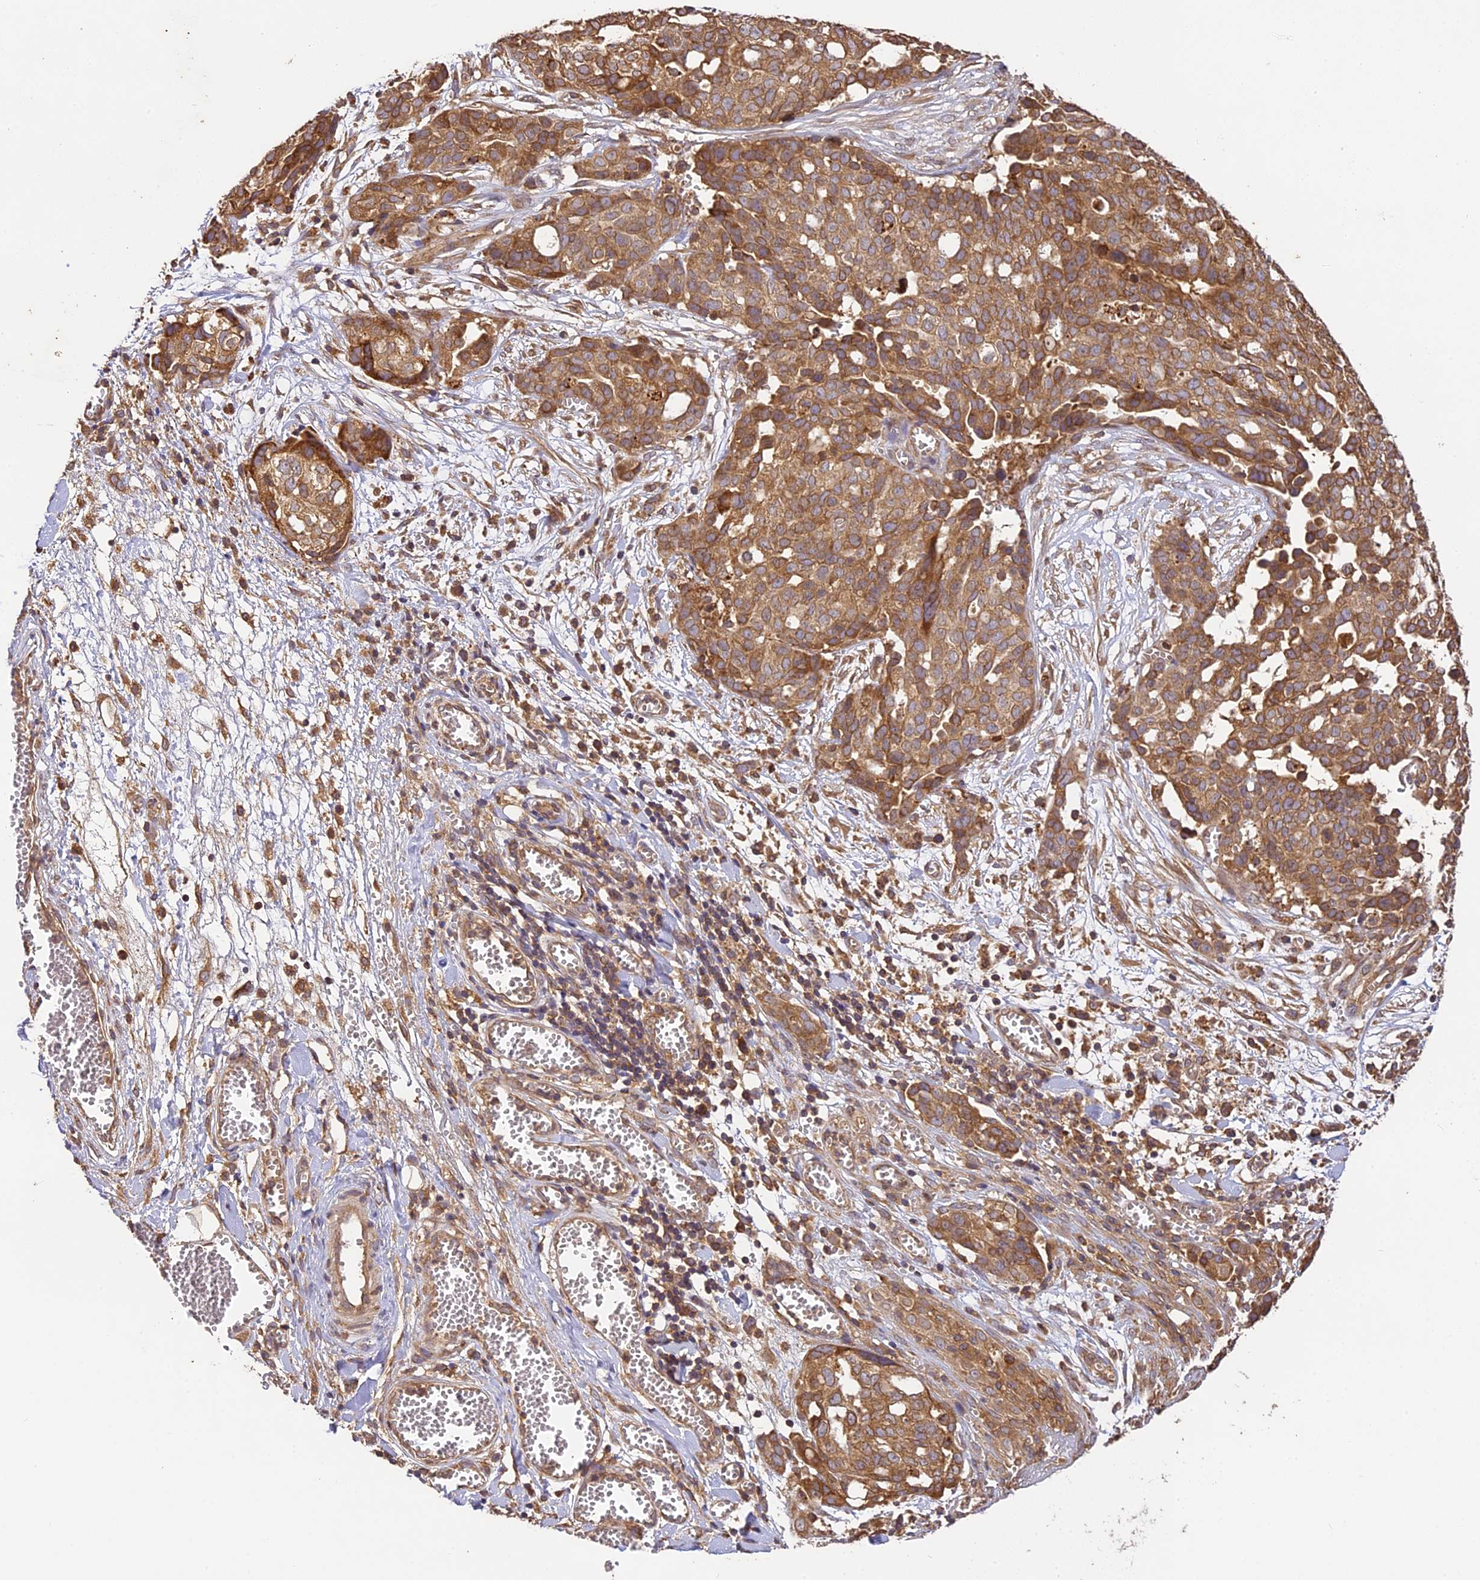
{"staining": {"intensity": "moderate", "quantity": ">75%", "location": "cytoplasmic/membranous"}, "tissue": "ovarian cancer", "cell_type": "Tumor cells", "image_type": "cancer", "snomed": [{"axis": "morphology", "description": "Cystadenocarcinoma, serous, NOS"}, {"axis": "topography", "description": "Soft tissue"}, {"axis": "topography", "description": "Ovary"}], "caption": "Protein expression analysis of human ovarian cancer (serous cystadenocarcinoma) reveals moderate cytoplasmic/membranous expression in approximately >75% of tumor cells.", "gene": "BRAP", "patient": {"sex": "female", "age": 57}}